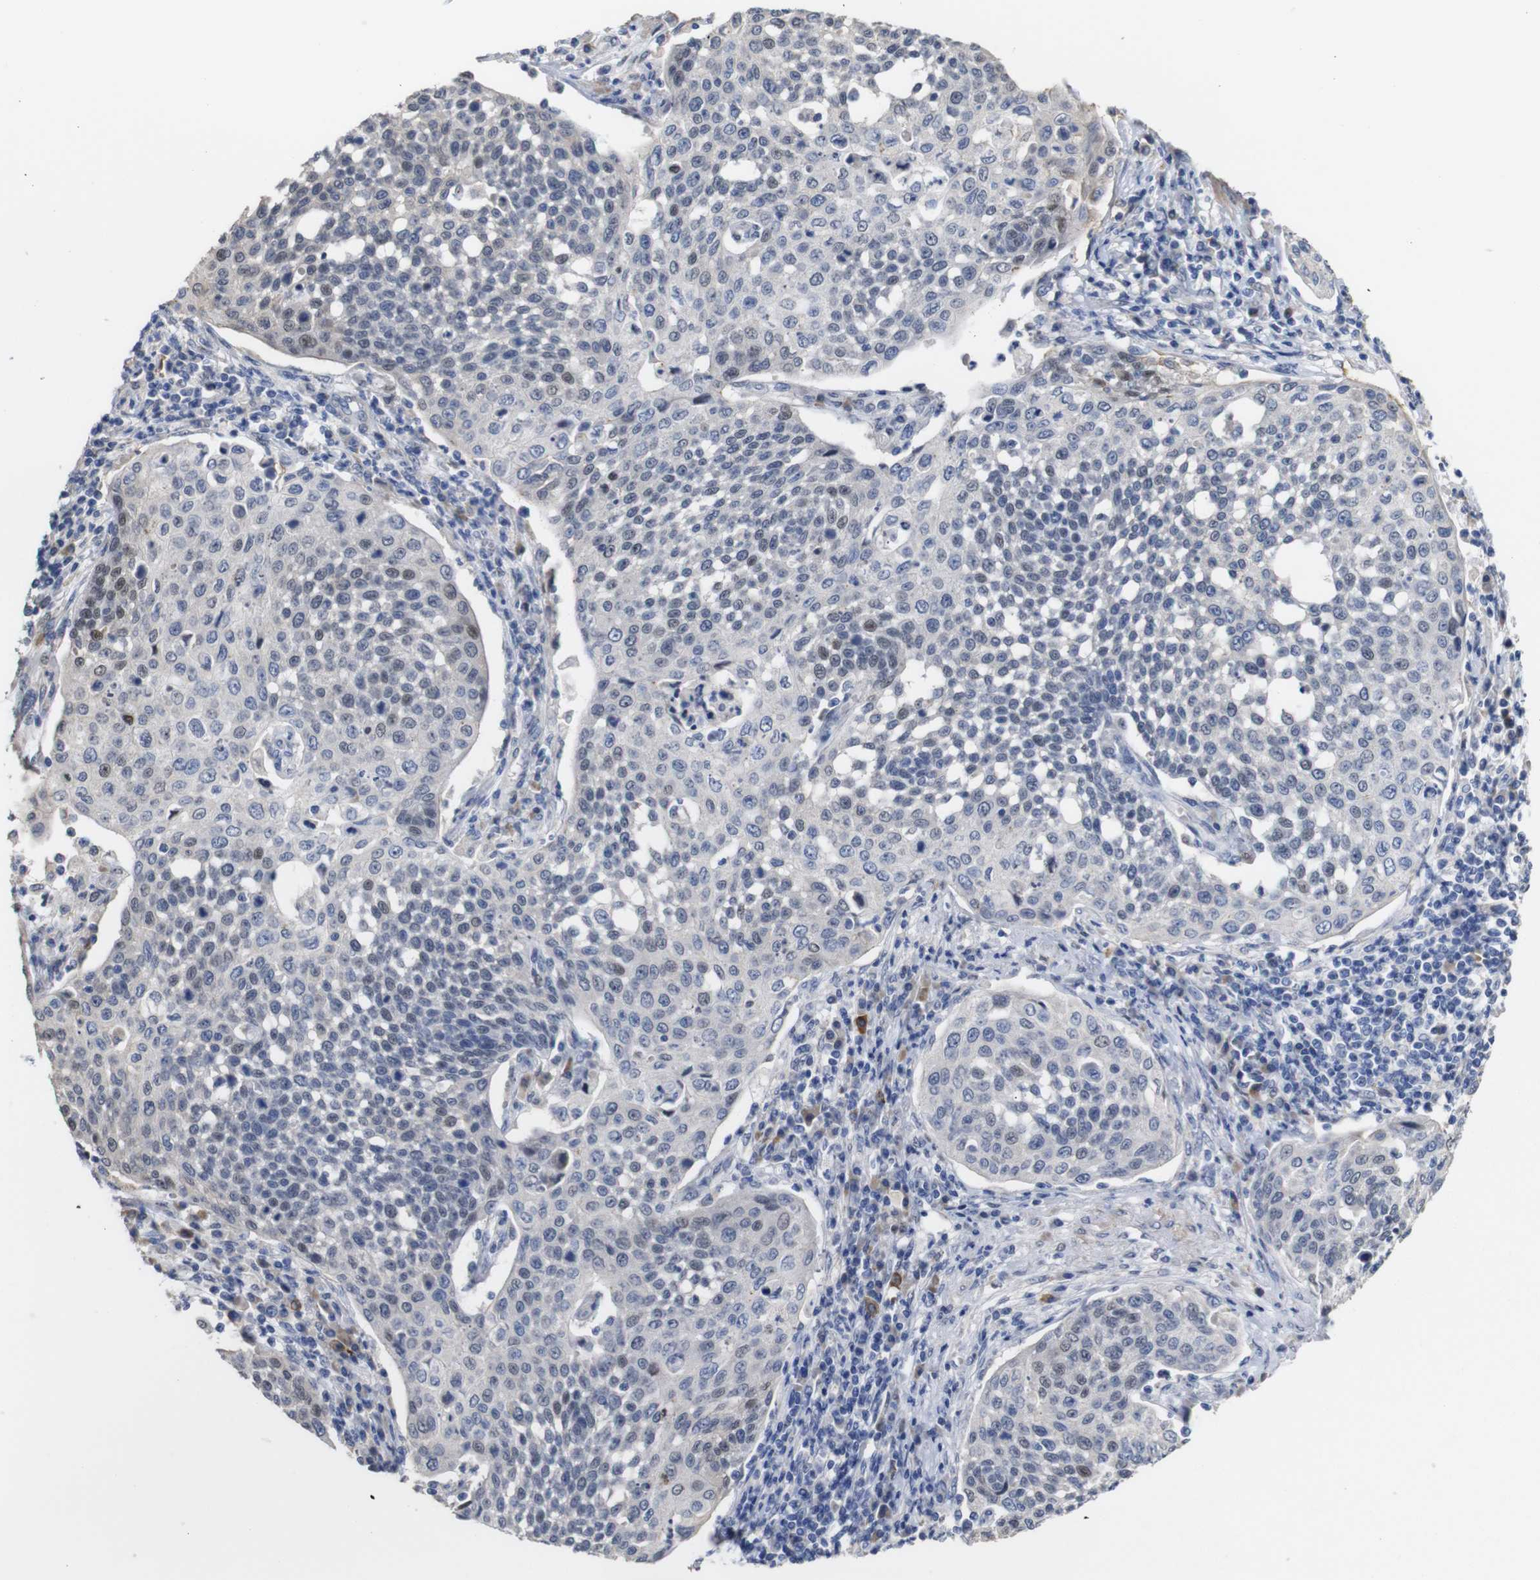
{"staining": {"intensity": "negative", "quantity": "none", "location": "none"}, "tissue": "cervical cancer", "cell_type": "Tumor cells", "image_type": "cancer", "snomed": [{"axis": "morphology", "description": "Squamous cell carcinoma, NOS"}, {"axis": "topography", "description": "Cervix"}], "caption": "IHC photomicrograph of cervical cancer (squamous cell carcinoma) stained for a protein (brown), which reveals no positivity in tumor cells.", "gene": "TCEAL9", "patient": {"sex": "female", "age": 34}}